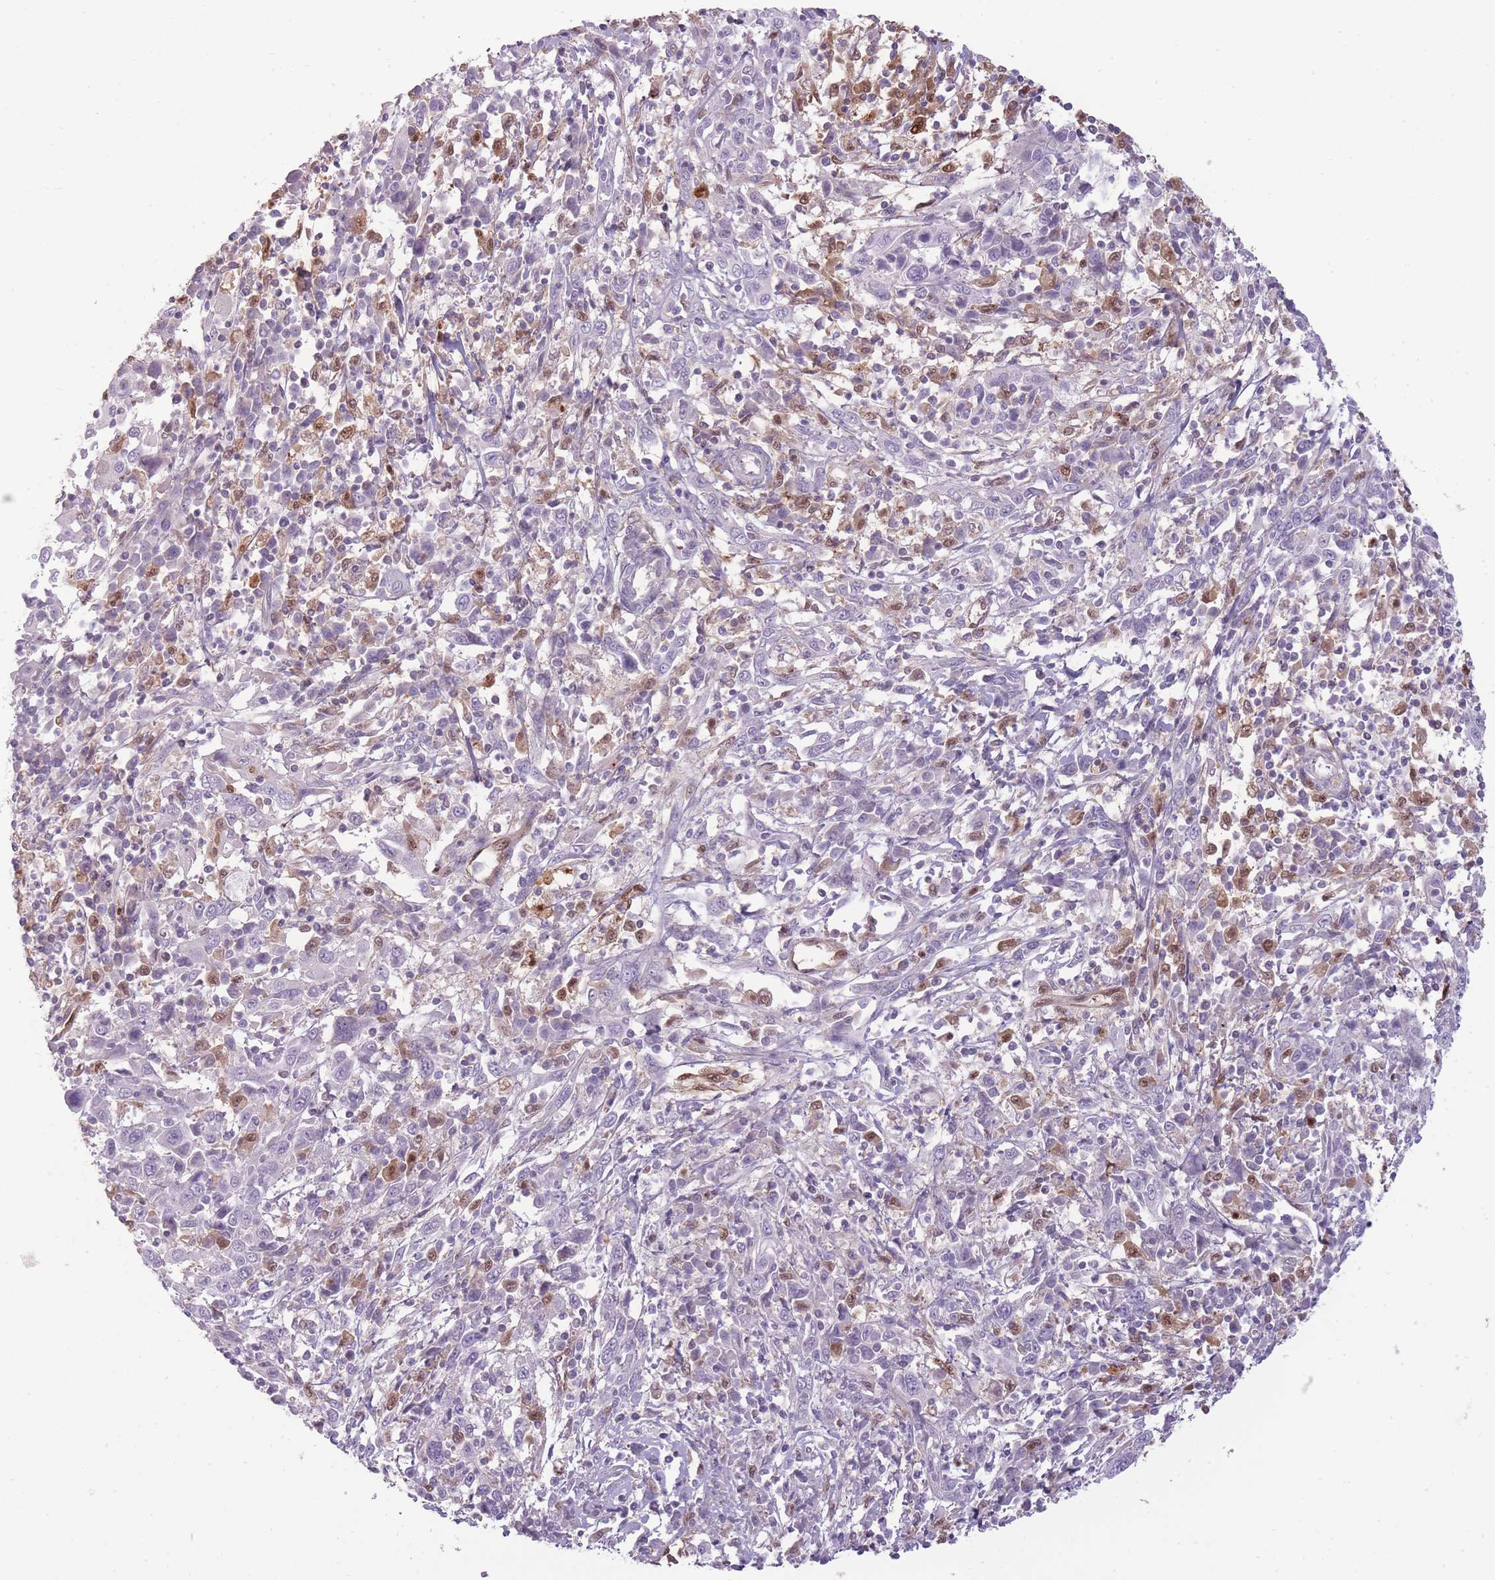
{"staining": {"intensity": "negative", "quantity": "none", "location": "none"}, "tissue": "cervical cancer", "cell_type": "Tumor cells", "image_type": "cancer", "snomed": [{"axis": "morphology", "description": "Squamous cell carcinoma, NOS"}, {"axis": "topography", "description": "Cervix"}], "caption": "Immunohistochemical staining of cervical cancer (squamous cell carcinoma) displays no significant positivity in tumor cells. Nuclei are stained in blue.", "gene": "LGALS9", "patient": {"sex": "female", "age": 46}}